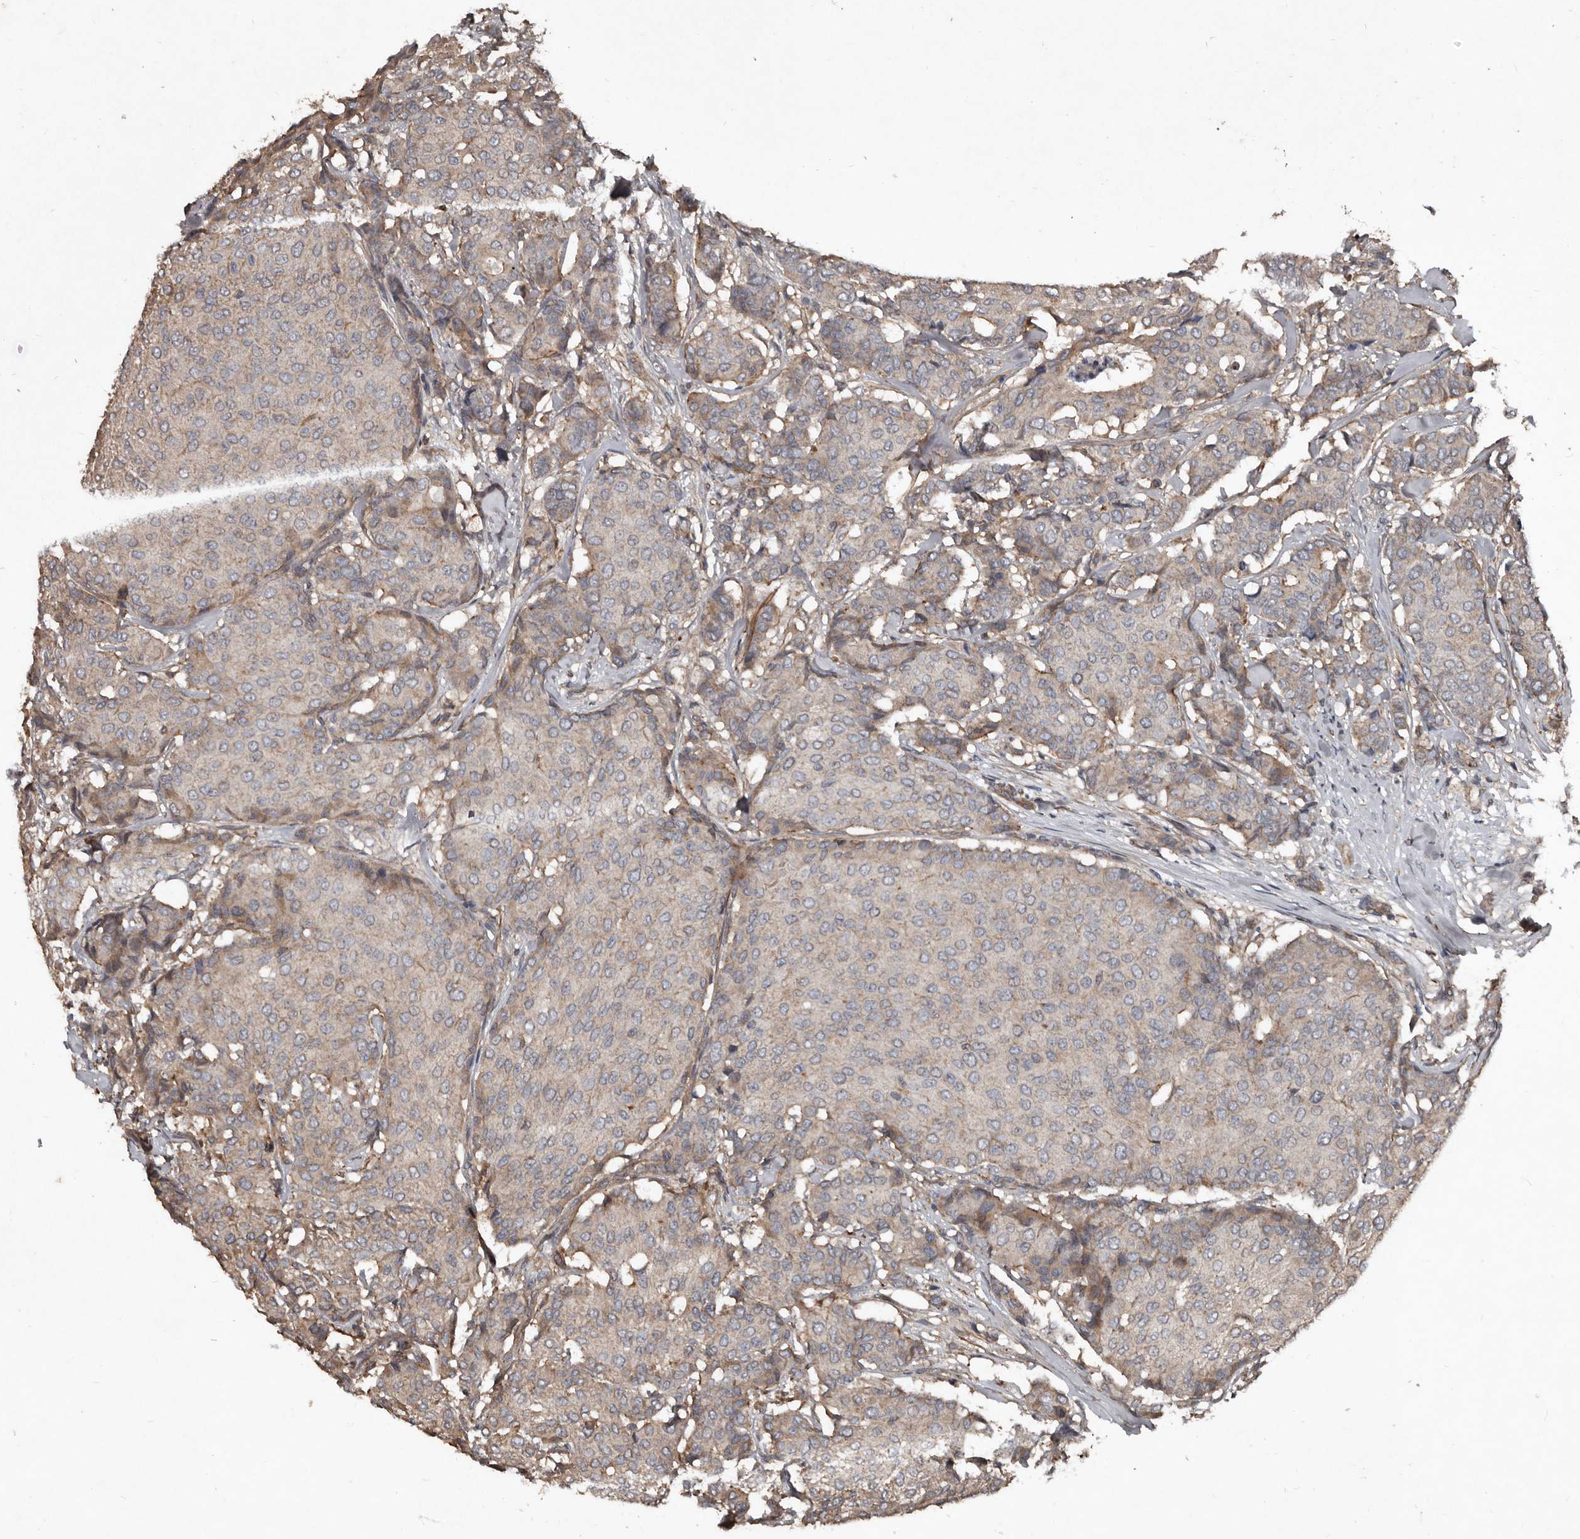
{"staining": {"intensity": "weak", "quantity": "<25%", "location": "cytoplasmic/membranous"}, "tissue": "breast cancer", "cell_type": "Tumor cells", "image_type": "cancer", "snomed": [{"axis": "morphology", "description": "Duct carcinoma"}, {"axis": "topography", "description": "Breast"}], "caption": "A high-resolution micrograph shows IHC staining of breast cancer, which displays no significant expression in tumor cells.", "gene": "GREB1", "patient": {"sex": "female", "age": 75}}